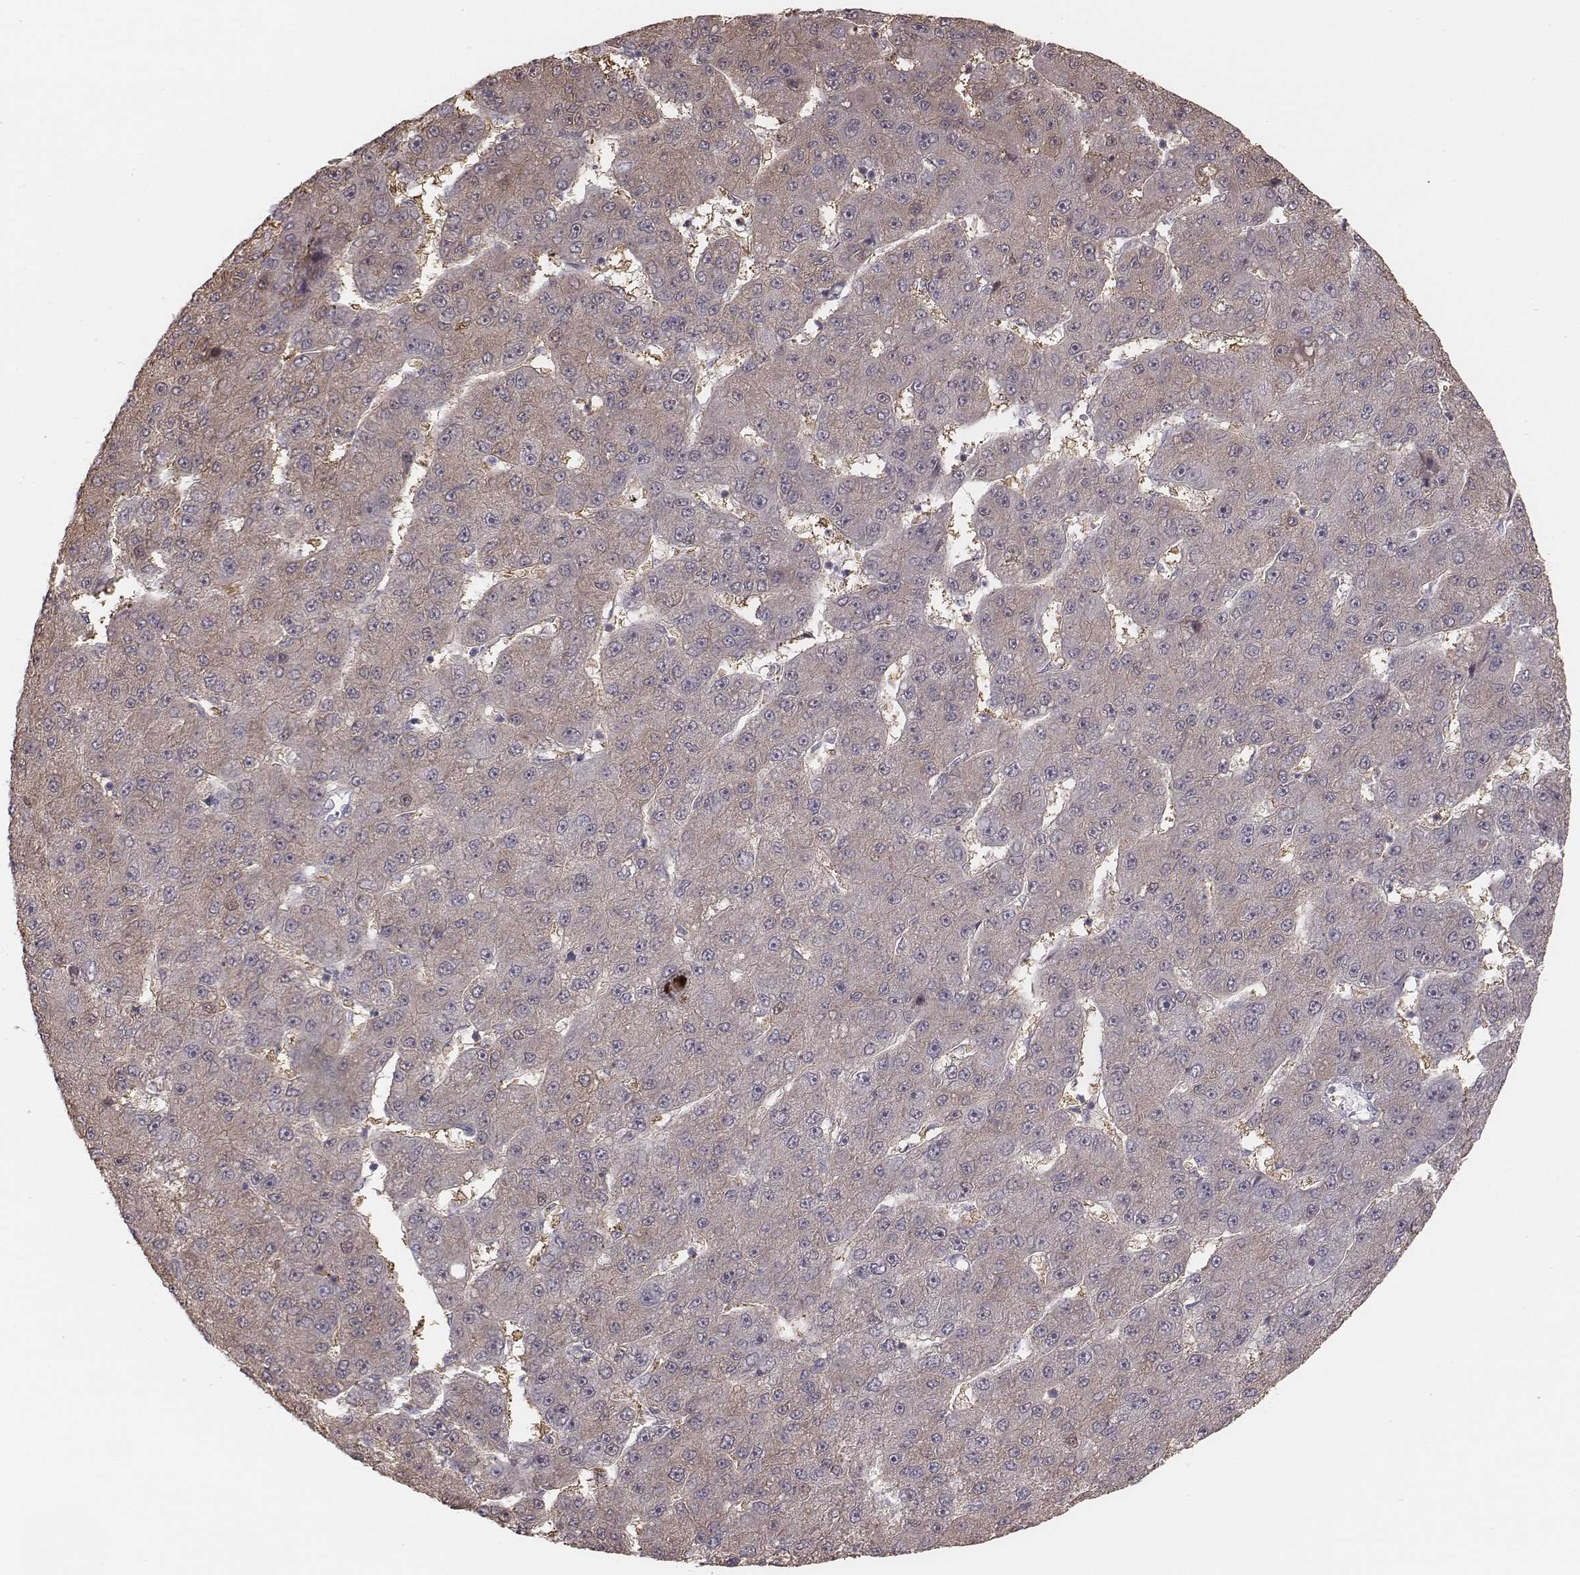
{"staining": {"intensity": "weak", "quantity": "25%-75%", "location": "cytoplasmic/membranous"}, "tissue": "liver cancer", "cell_type": "Tumor cells", "image_type": "cancer", "snomed": [{"axis": "morphology", "description": "Carcinoma, Hepatocellular, NOS"}, {"axis": "topography", "description": "Liver"}], "caption": "Approximately 25%-75% of tumor cells in human liver cancer reveal weak cytoplasmic/membranous protein expression as visualized by brown immunohistochemical staining.", "gene": "TDRD5", "patient": {"sex": "male", "age": 67}}